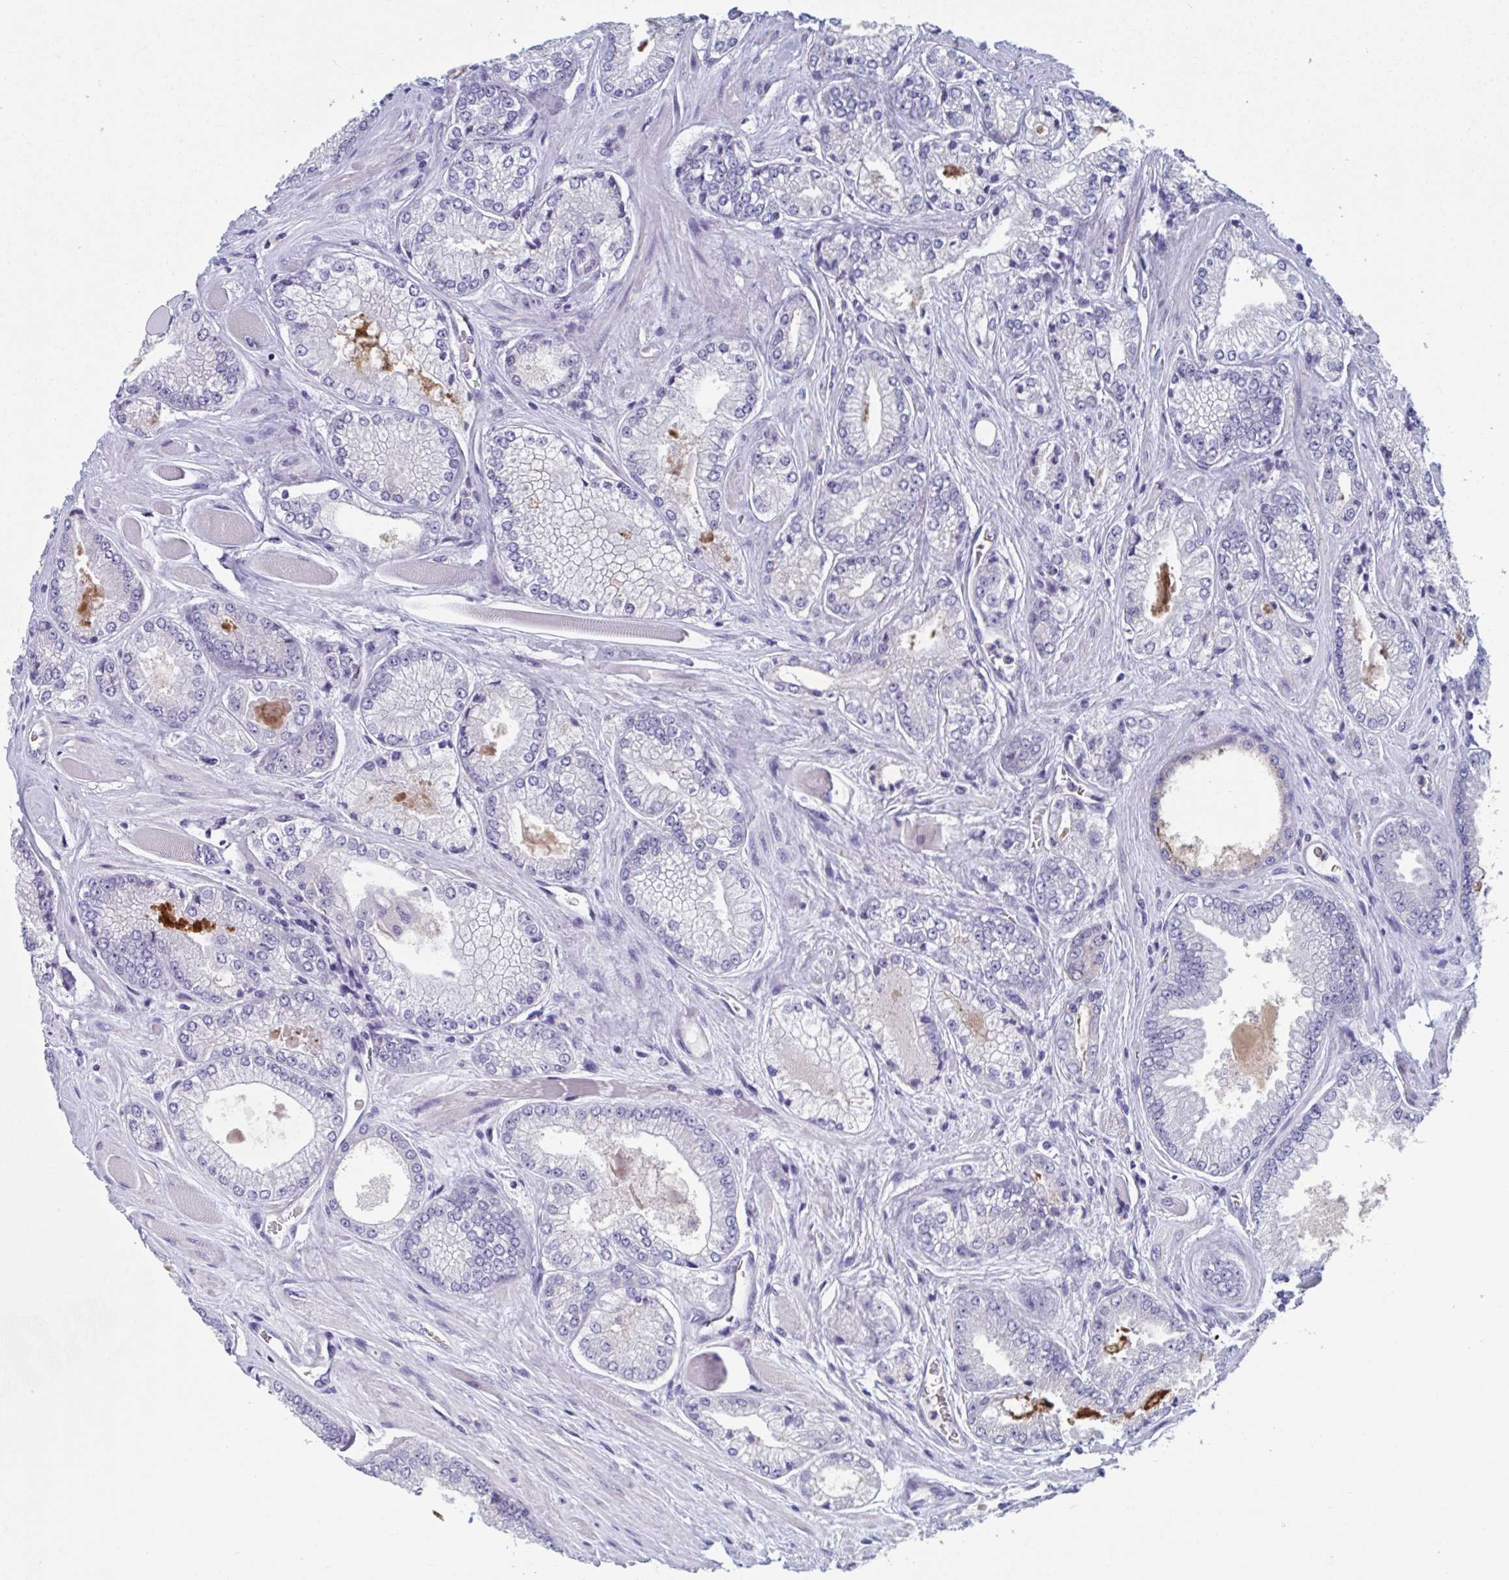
{"staining": {"intensity": "negative", "quantity": "none", "location": "none"}, "tissue": "prostate cancer", "cell_type": "Tumor cells", "image_type": "cancer", "snomed": [{"axis": "morphology", "description": "Adenocarcinoma, Low grade"}, {"axis": "topography", "description": "Prostate"}], "caption": "IHC of human prostate cancer (low-grade adenocarcinoma) displays no positivity in tumor cells.", "gene": "ST14", "patient": {"sex": "male", "age": 67}}